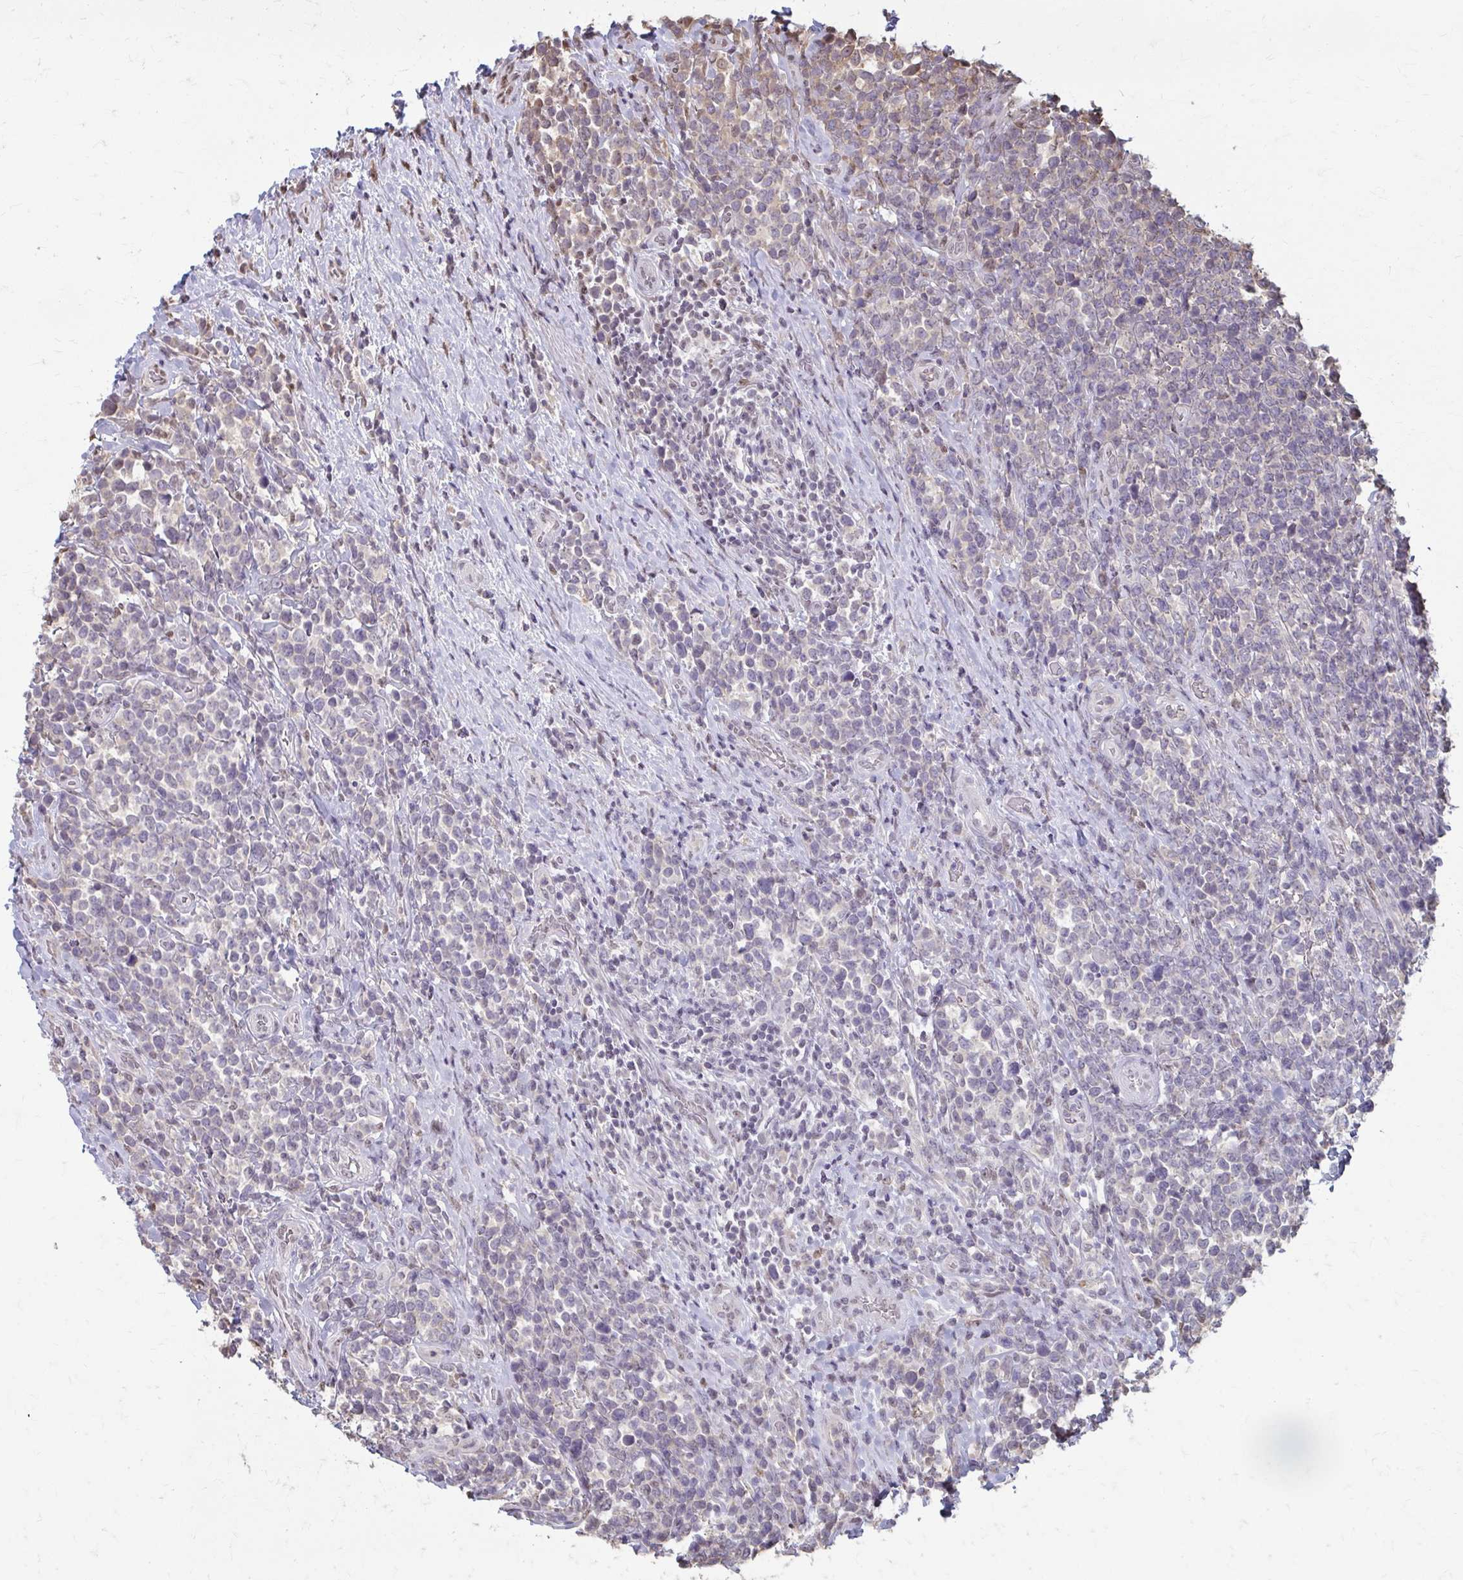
{"staining": {"intensity": "negative", "quantity": "none", "location": "none"}, "tissue": "lymphoma", "cell_type": "Tumor cells", "image_type": "cancer", "snomed": [{"axis": "morphology", "description": "Malignant lymphoma, non-Hodgkin's type, High grade"}, {"axis": "topography", "description": "Soft tissue"}], "caption": "The micrograph demonstrates no significant positivity in tumor cells of lymphoma.", "gene": "ING4", "patient": {"sex": "female", "age": 56}}